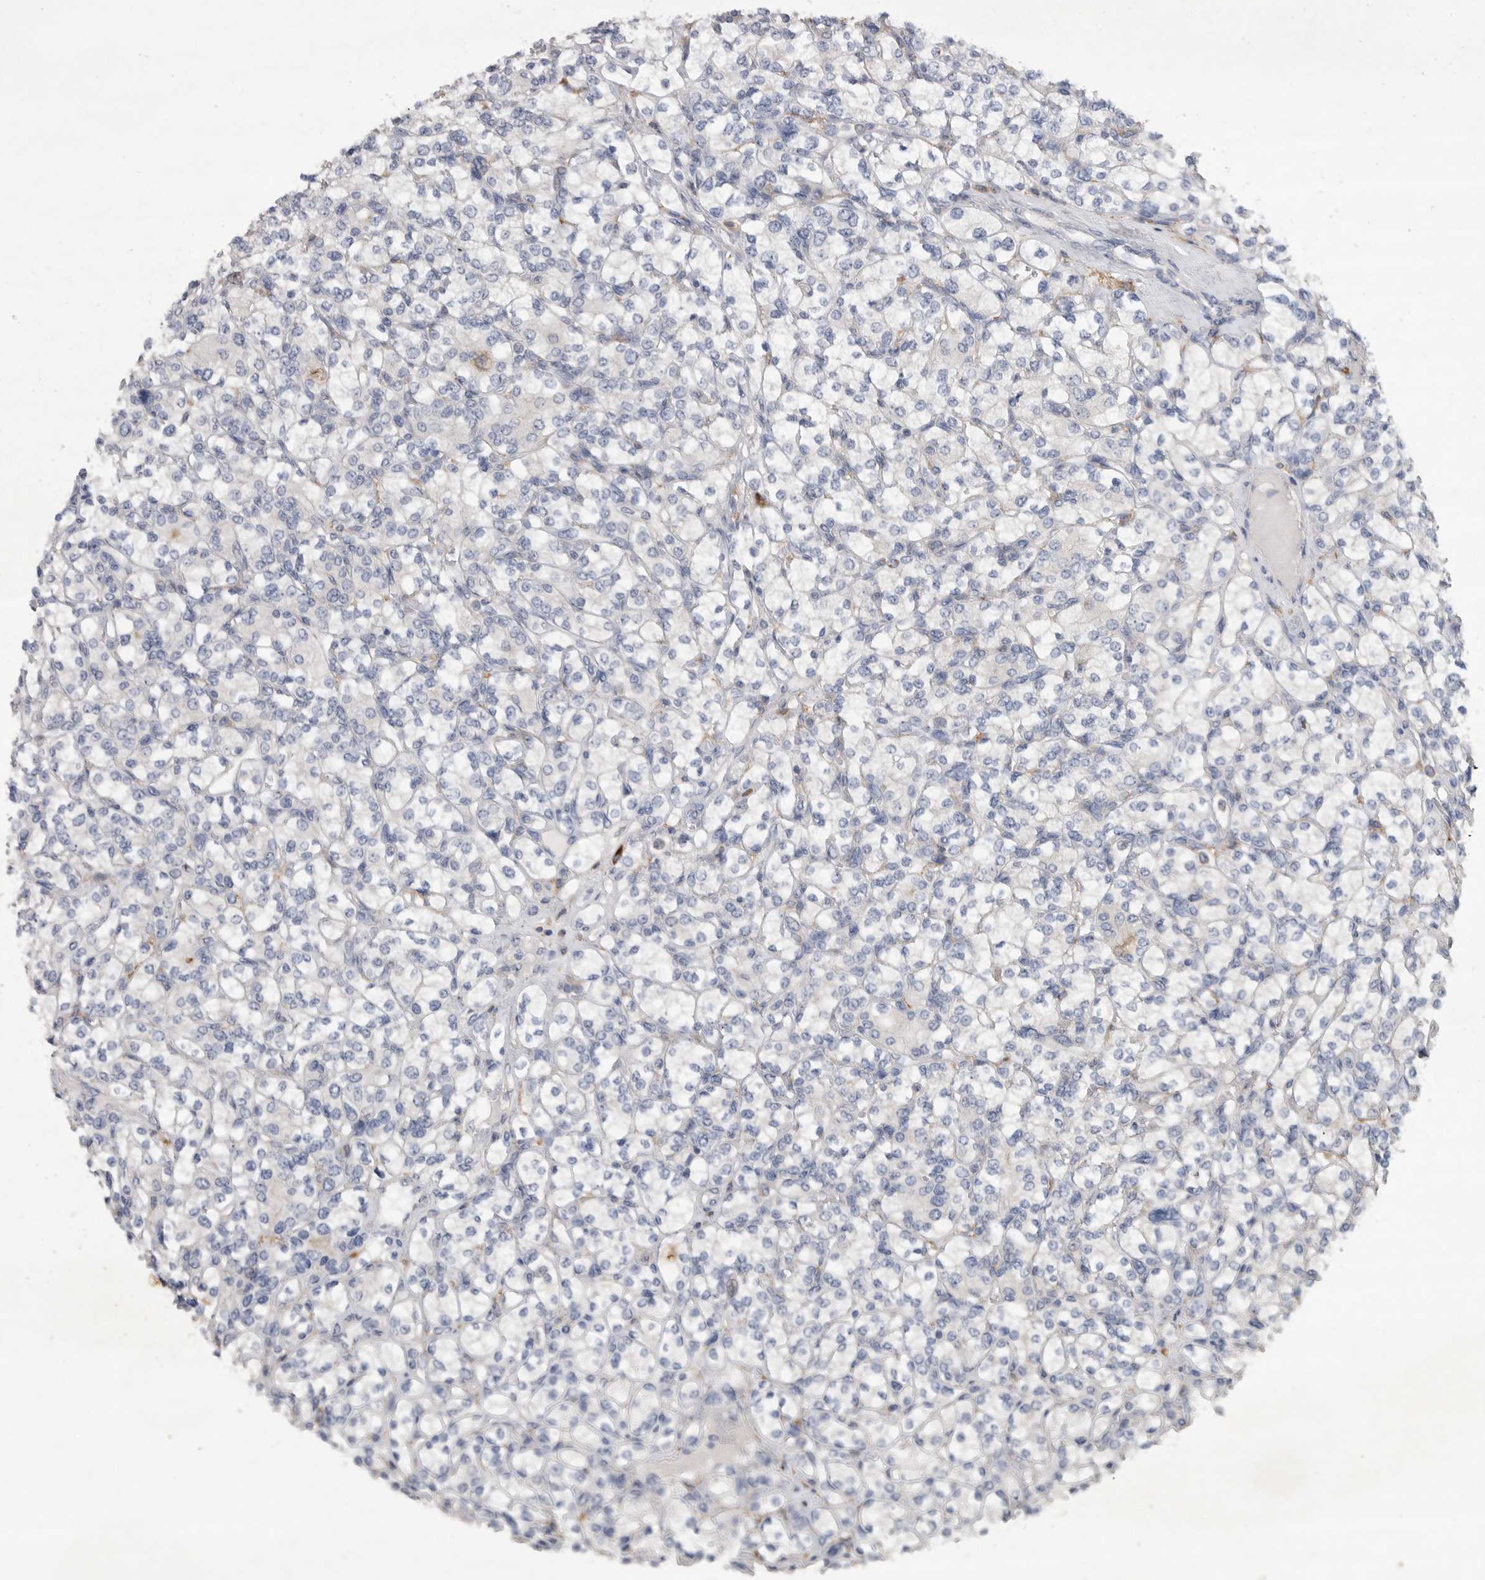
{"staining": {"intensity": "negative", "quantity": "none", "location": "none"}, "tissue": "renal cancer", "cell_type": "Tumor cells", "image_type": "cancer", "snomed": [{"axis": "morphology", "description": "Adenocarcinoma, NOS"}, {"axis": "topography", "description": "Kidney"}], "caption": "Image shows no protein staining in tumor cells of renal adenocarcinoma tissue.", "gene": "EDEM3", "patient": {"sex": "male", "age": 77}}